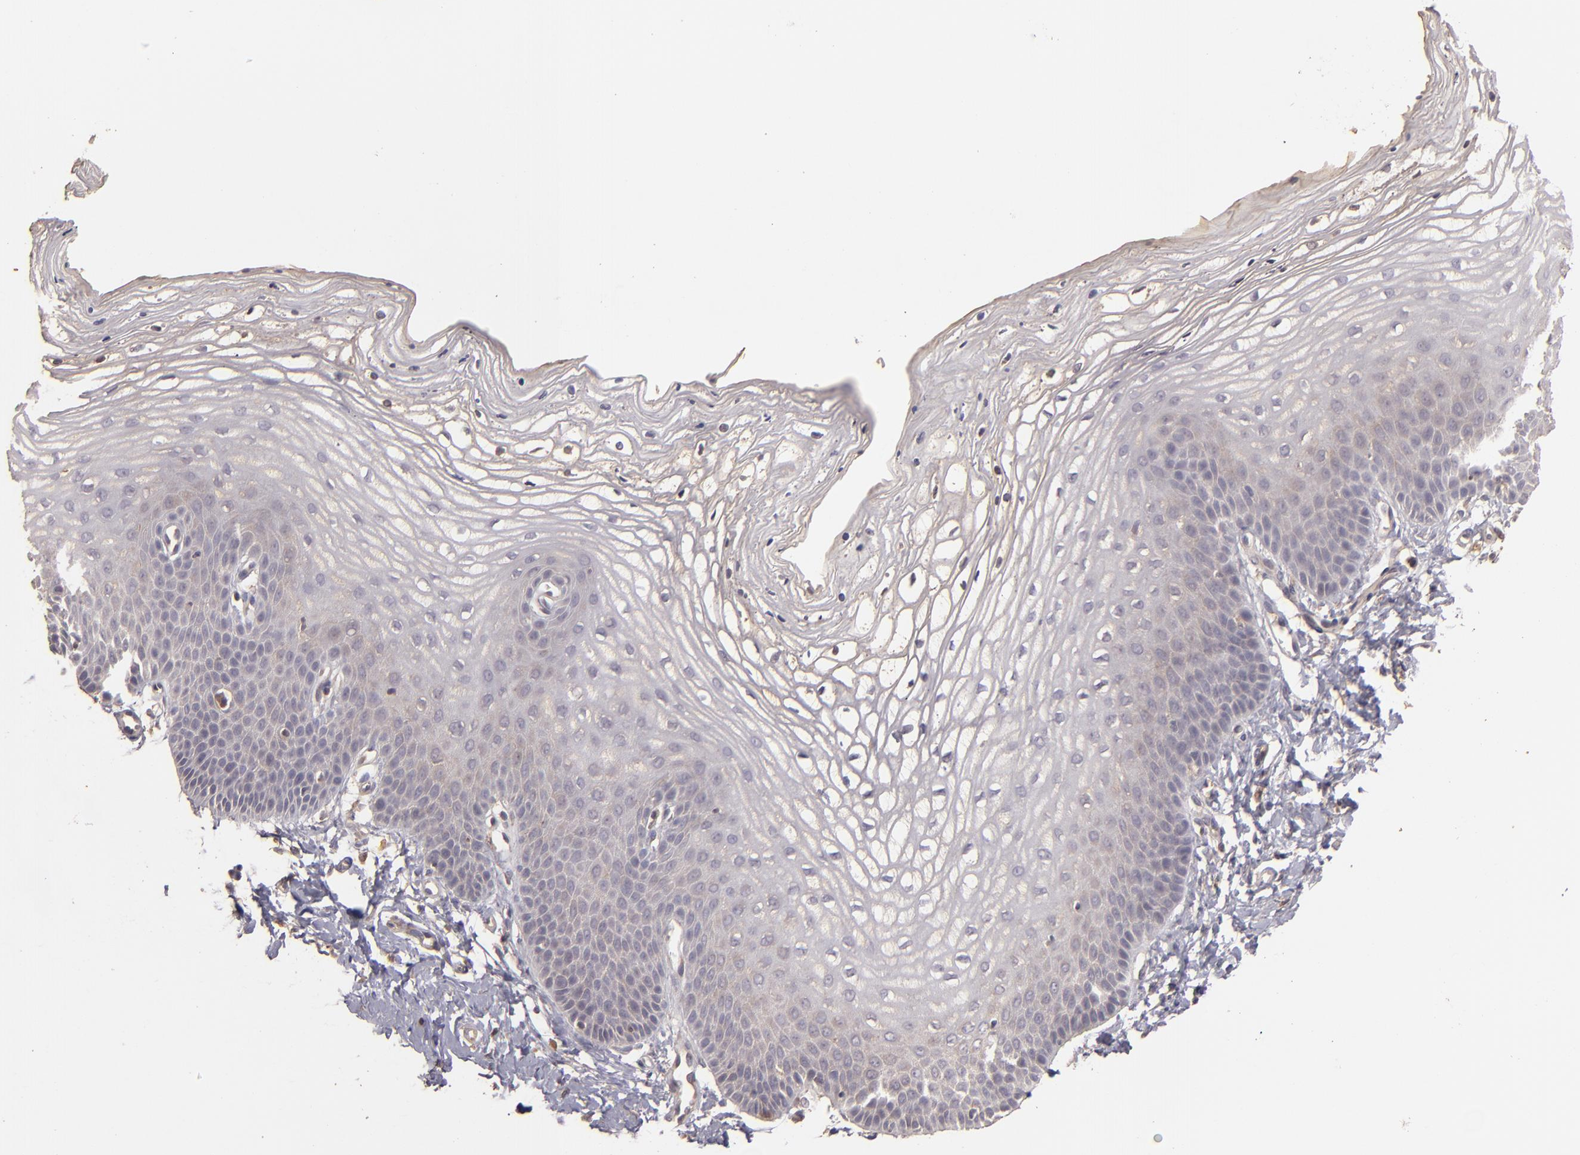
{"staining": {"intensity": "weak", "quantity": "<25%", "location": "cytoplasmic/membranous"}, "tissue": "vagina", "cell_type": "Squamous epithelial cells", "image_type": "normal", "snomed": [{"axis": "morphology", "description": "Normal tissue, NOS"}, {"axis": "topography", "description": "Vagina"}], "caption": "Micrograph shows no protein positivity in squamous epithelial cells of benign vagina. (DAB immunohistochemistry with hematoxylin counter stain).", "gene": "PRKCD", "patient": {"sex": "female", "age": 68}}